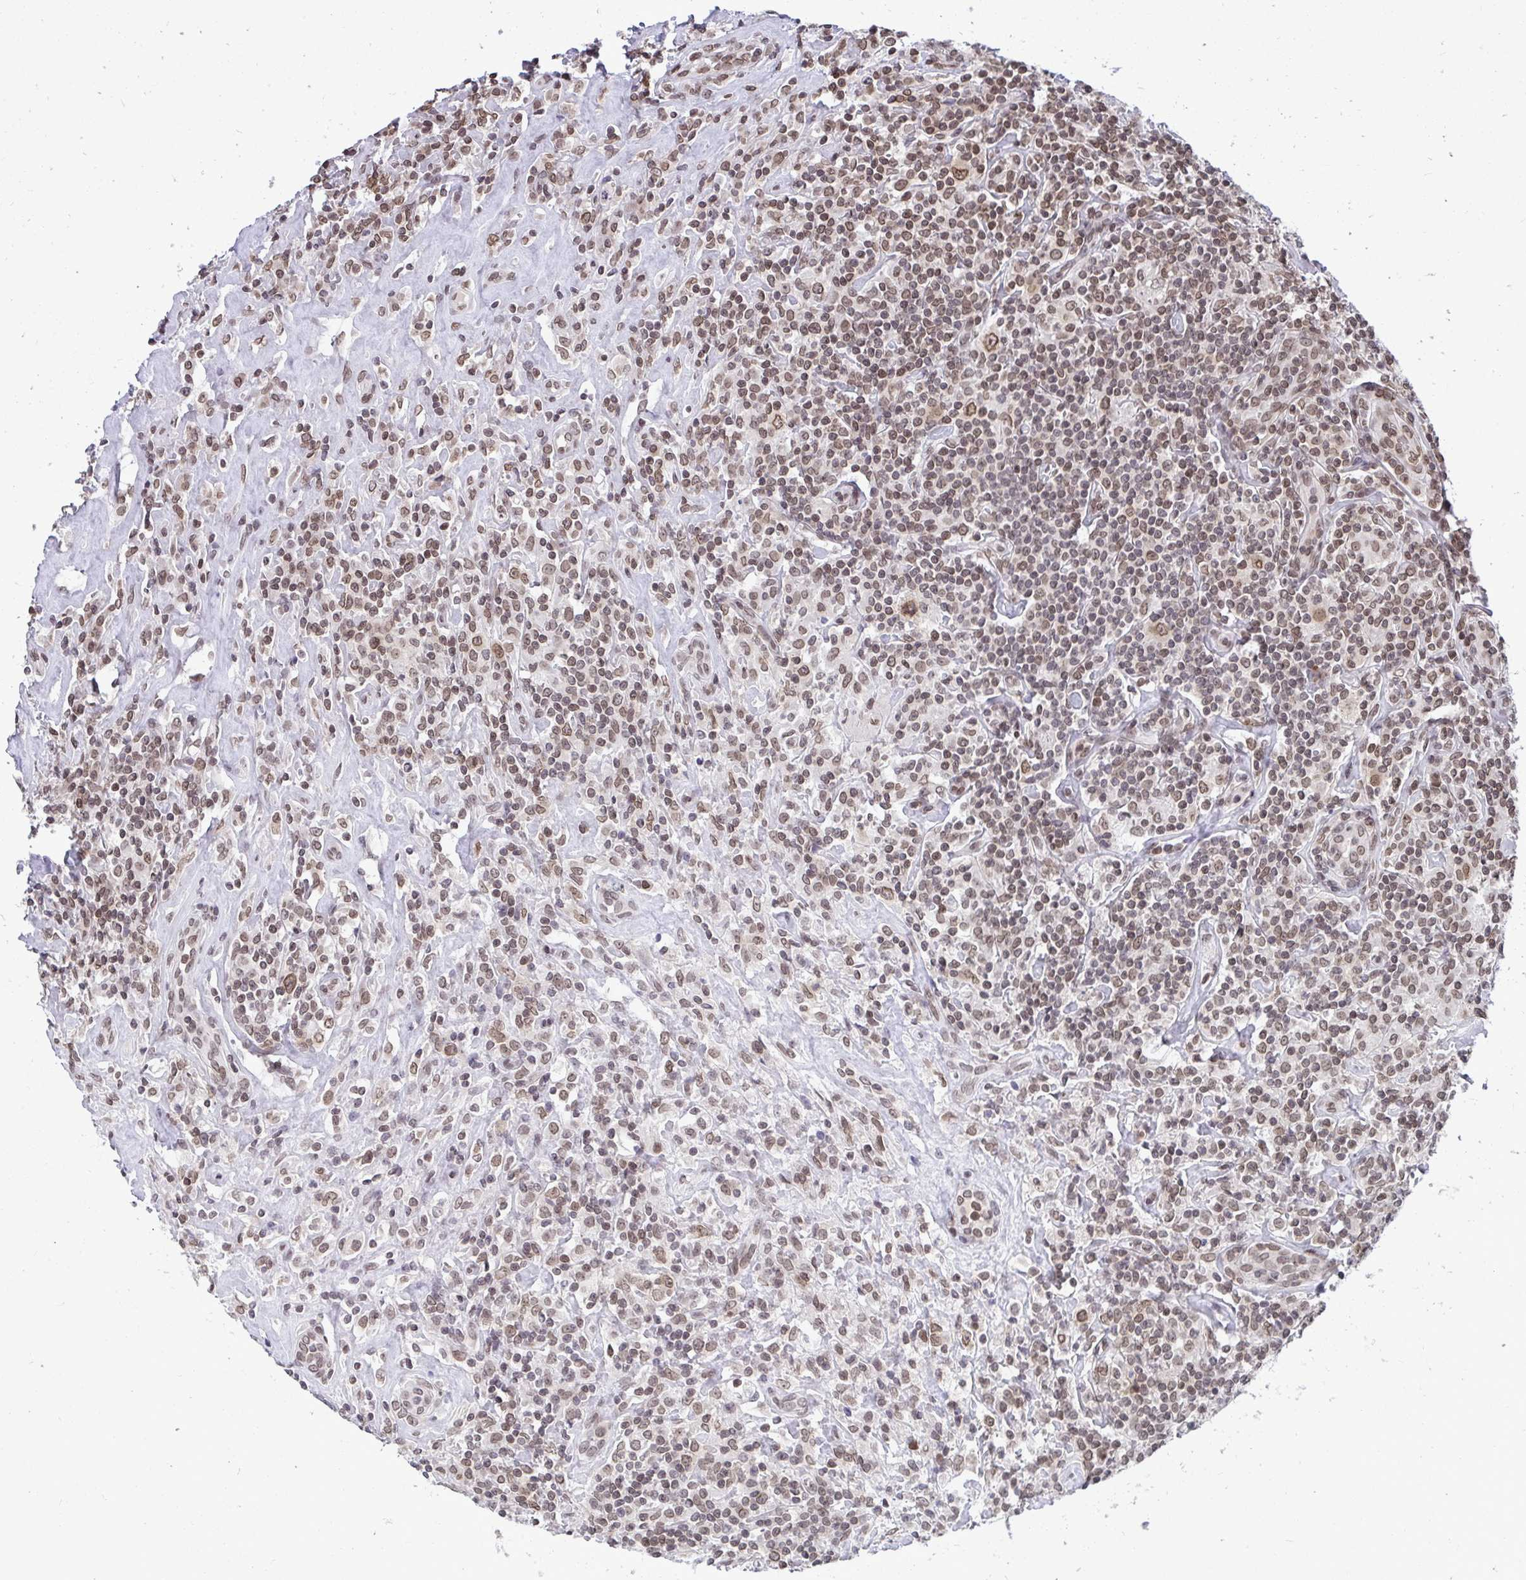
{"staining": {"intensity": "moderate", "quantity": ">75%", "location": "nuclear"}, "tissue": "lymphoma", "cell_type": "Tumor cells", "image_type": "cancer", "snomed": [{"axis": "morphology", "description": "Hodgkin's disease, NOS"}, {"axis": "morphology", "description": "Hodgkin's lymphoma, nodular sclerosis"}, {"axis": "topography", "description": "Lymph node"}], "caption": "Hodgkin's lymphoma, nodular sclerosis tissue reveals moderate nuclear positivity in about >75% of tumor cells", "gene": "JPT1", "patient": {"sex": "female", "age": 10}}